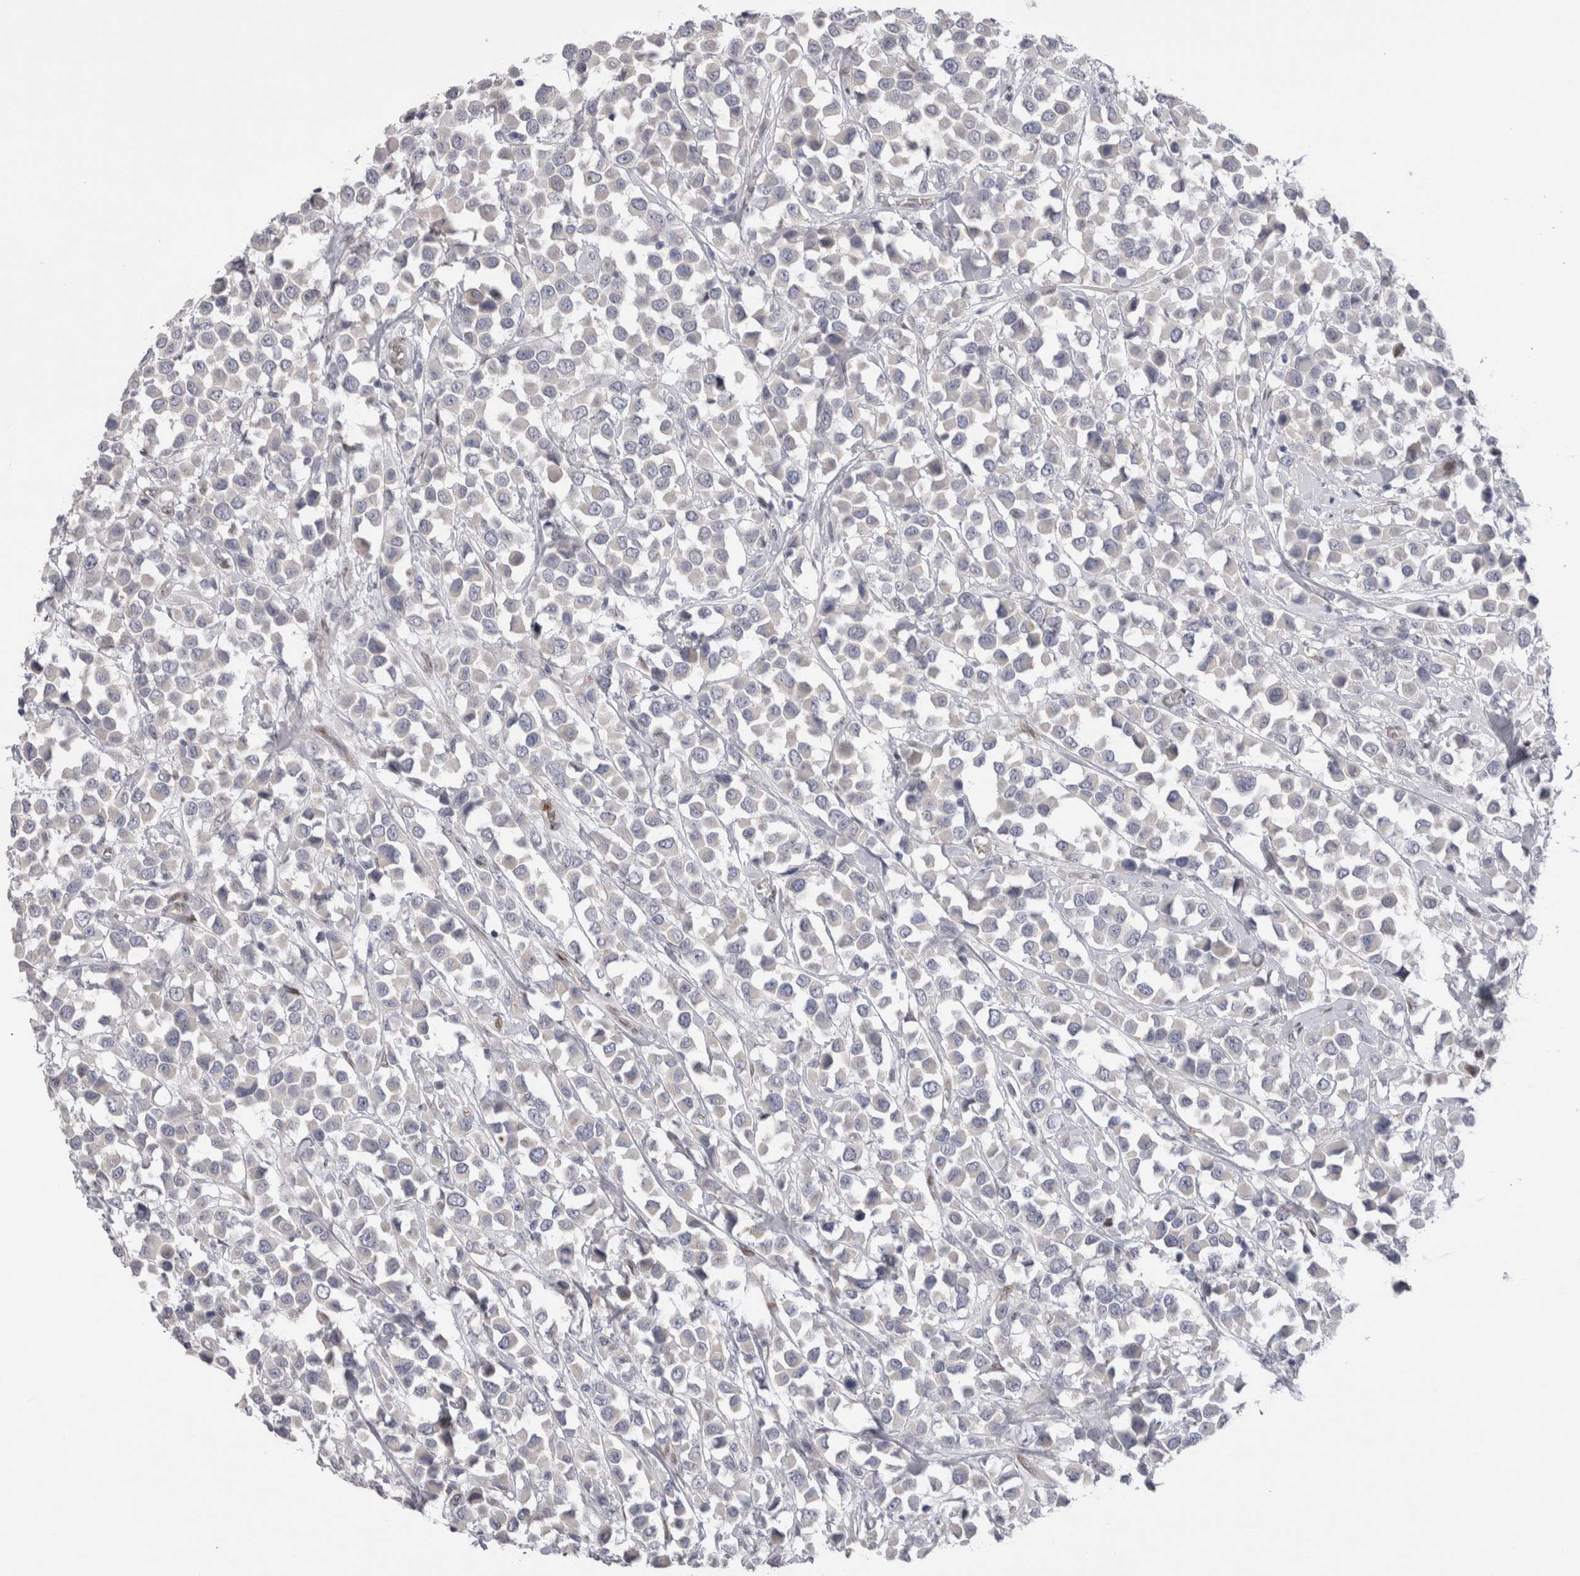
{"staining": {"intensity": "negative", "quantity": "none", "location": "none"}, "tissue": "breast cancer", "cell_type": "Tumor cells", "image_type": "cancer", "snomed": [{"axis": "morphology", "description": "Duct carcinoma"}, {"axis": "topography", "description": "Breast"}], "caption": "Immunohistochemical staining of invasive ductal carcinoma (breast) exhibits no significant staining in tumor cells. Nuclei are stained in blue.", "gene": "DMTN", "patient": {"sex": "female", "age": 61}}